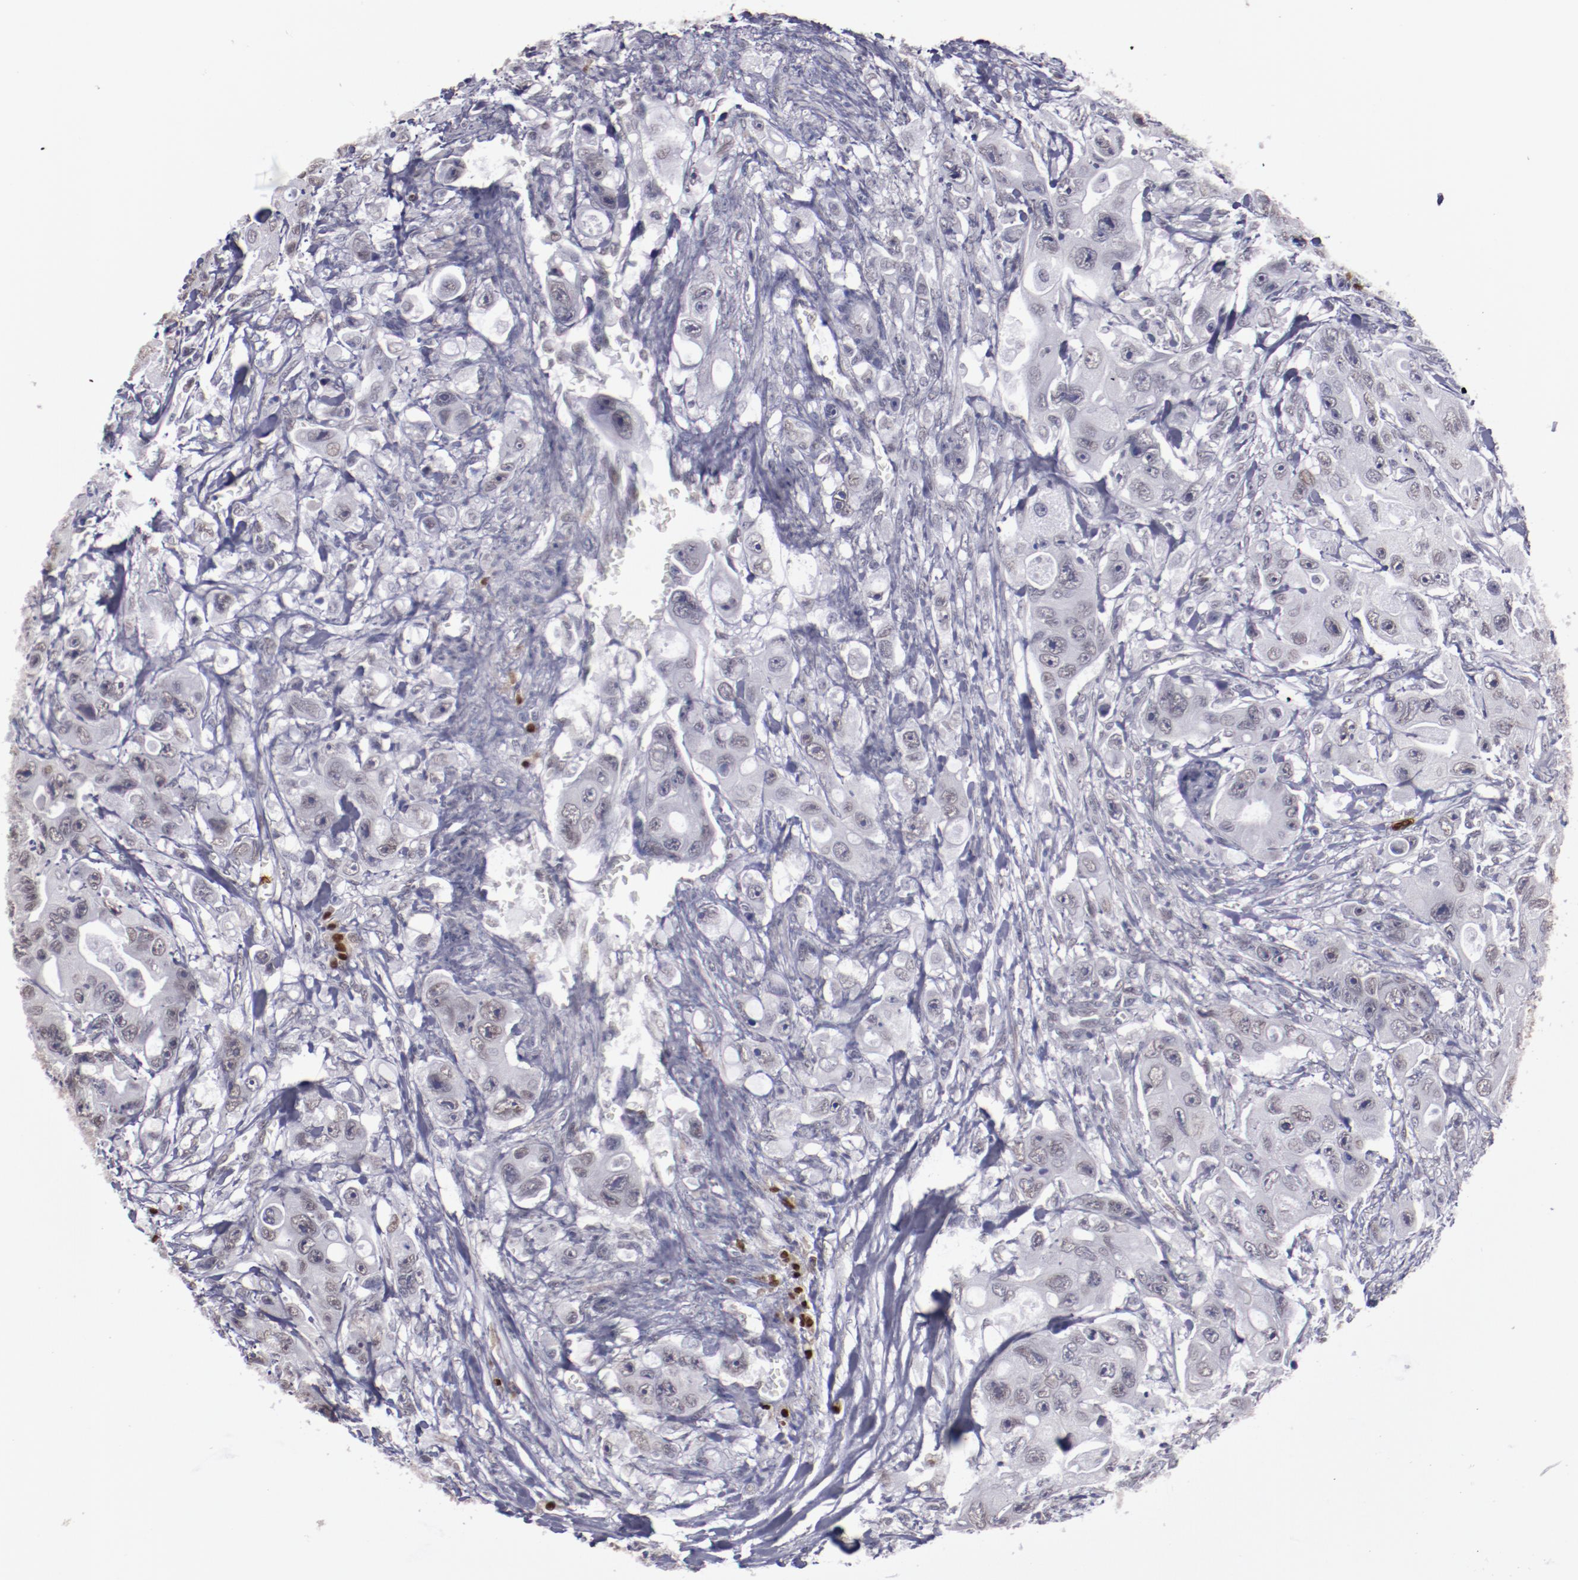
{"staining": {"intensity": "weak", "quantity": "<25%", "location": "nuclear"}, "tissue": "colorectal cancer", "cell_type": "Tumor cells", "image_type": "cancer", "snomed": [{"axis": "morphology", "description": "Adenocarcinoma, NOS"}, {"axis": "topography", "description": "Colon"}], "caption": "This is a histopathology image of immunohistochemistry (IHC) staining of adenocarcinoma (colorectal), which shows no staining in tumor cells.", "gene": "IRF4", "patient": {"sex": "female", "age": 46}}